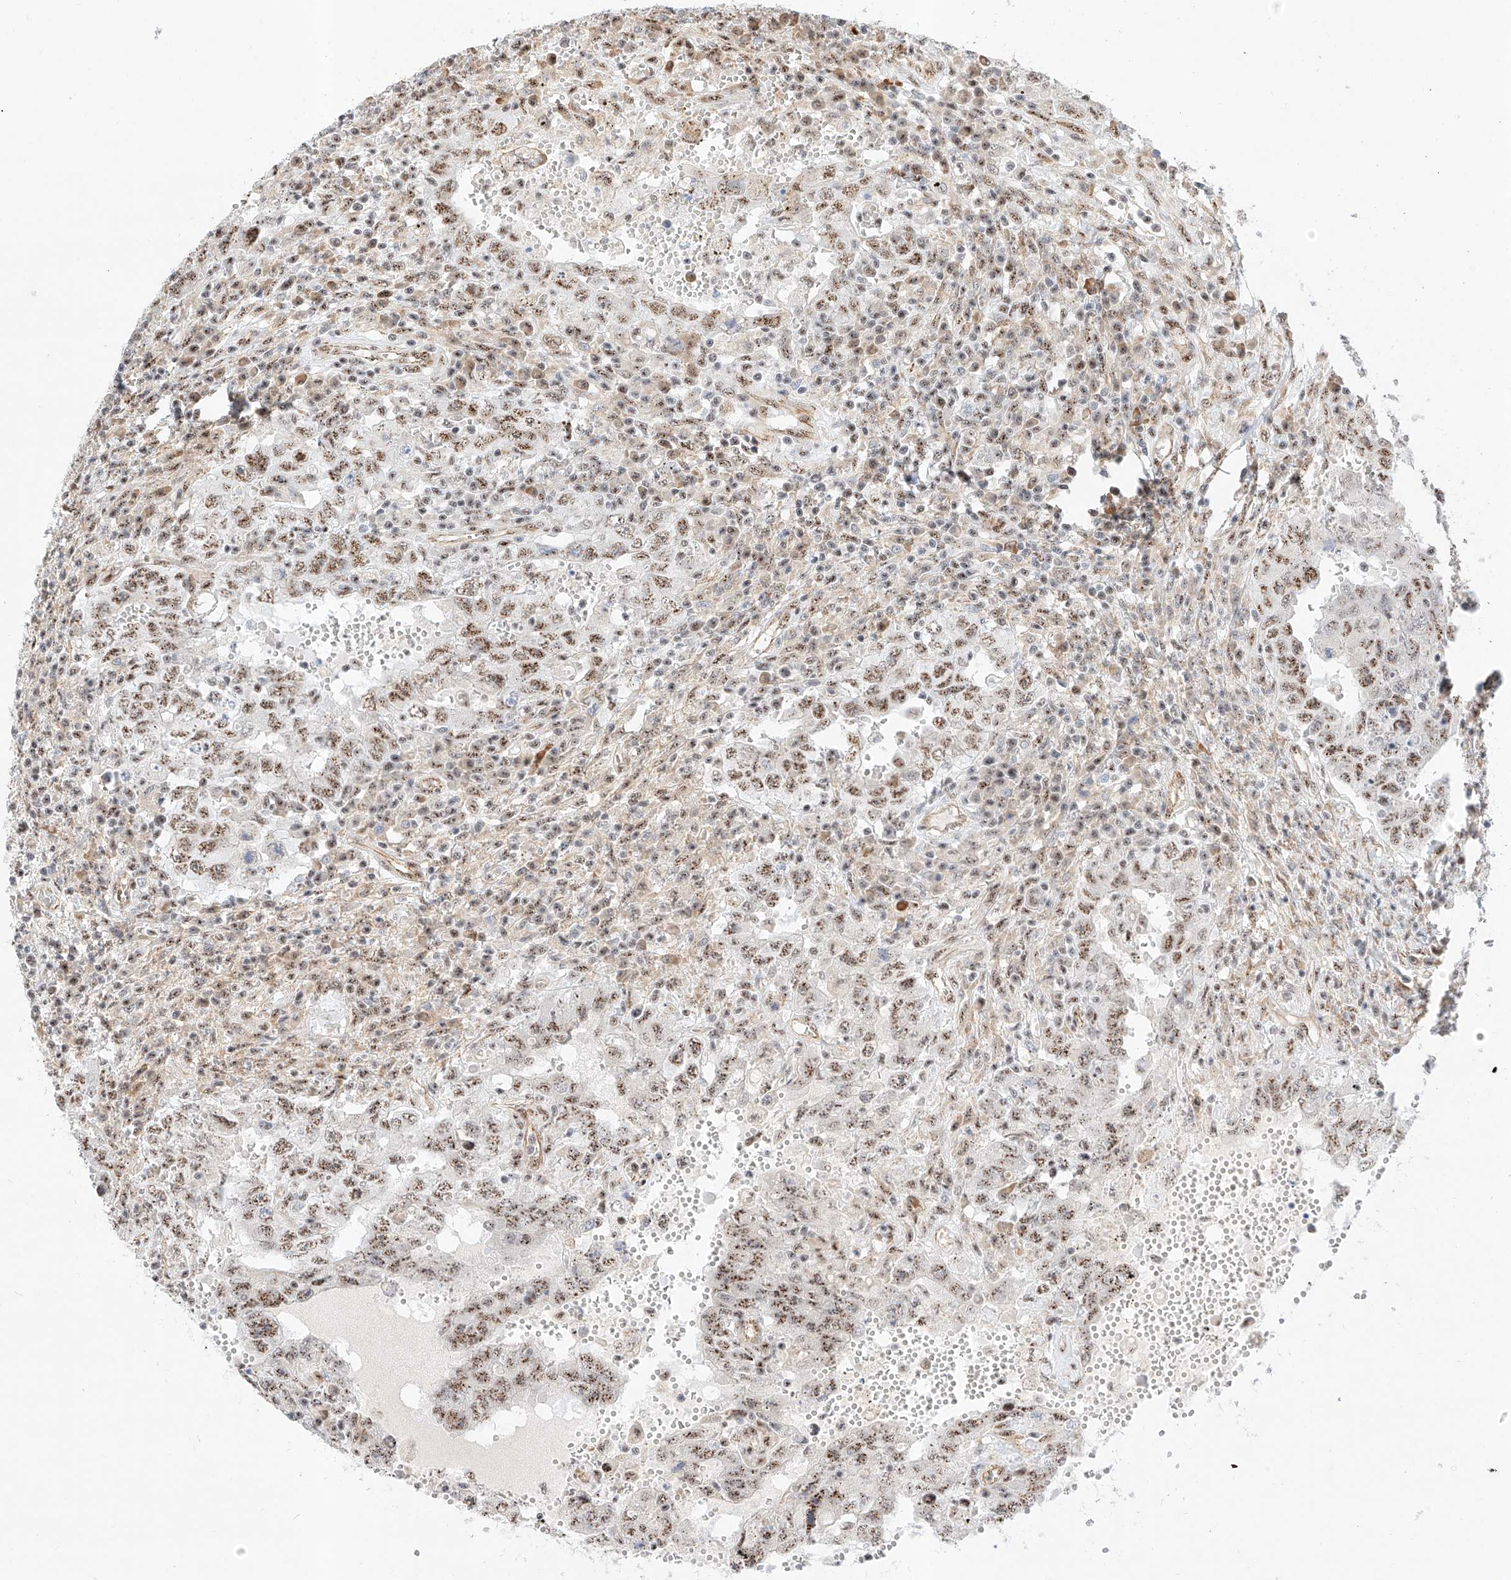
{"staining": {"intensity": "moderate", "quantity": ">75%", "location": "nuclear"}, "tissue": "testis cancer", "cell_type": "Tumor cells", "image_type": "cancer", "snomed": [{"axis": "morphology", "description": "Carcinoma, Embryonal, NOS"}, {"axis": "topography", "description": "Testis"}], "caption": "Brown immunohistochemical staining in testis cancer (embryonal carcinoma) displays moderate nuclear positivity in about >75% of tumor cells.", "gene": "ATXN7L2", "patient": {"sex": "male", "age": 26}}